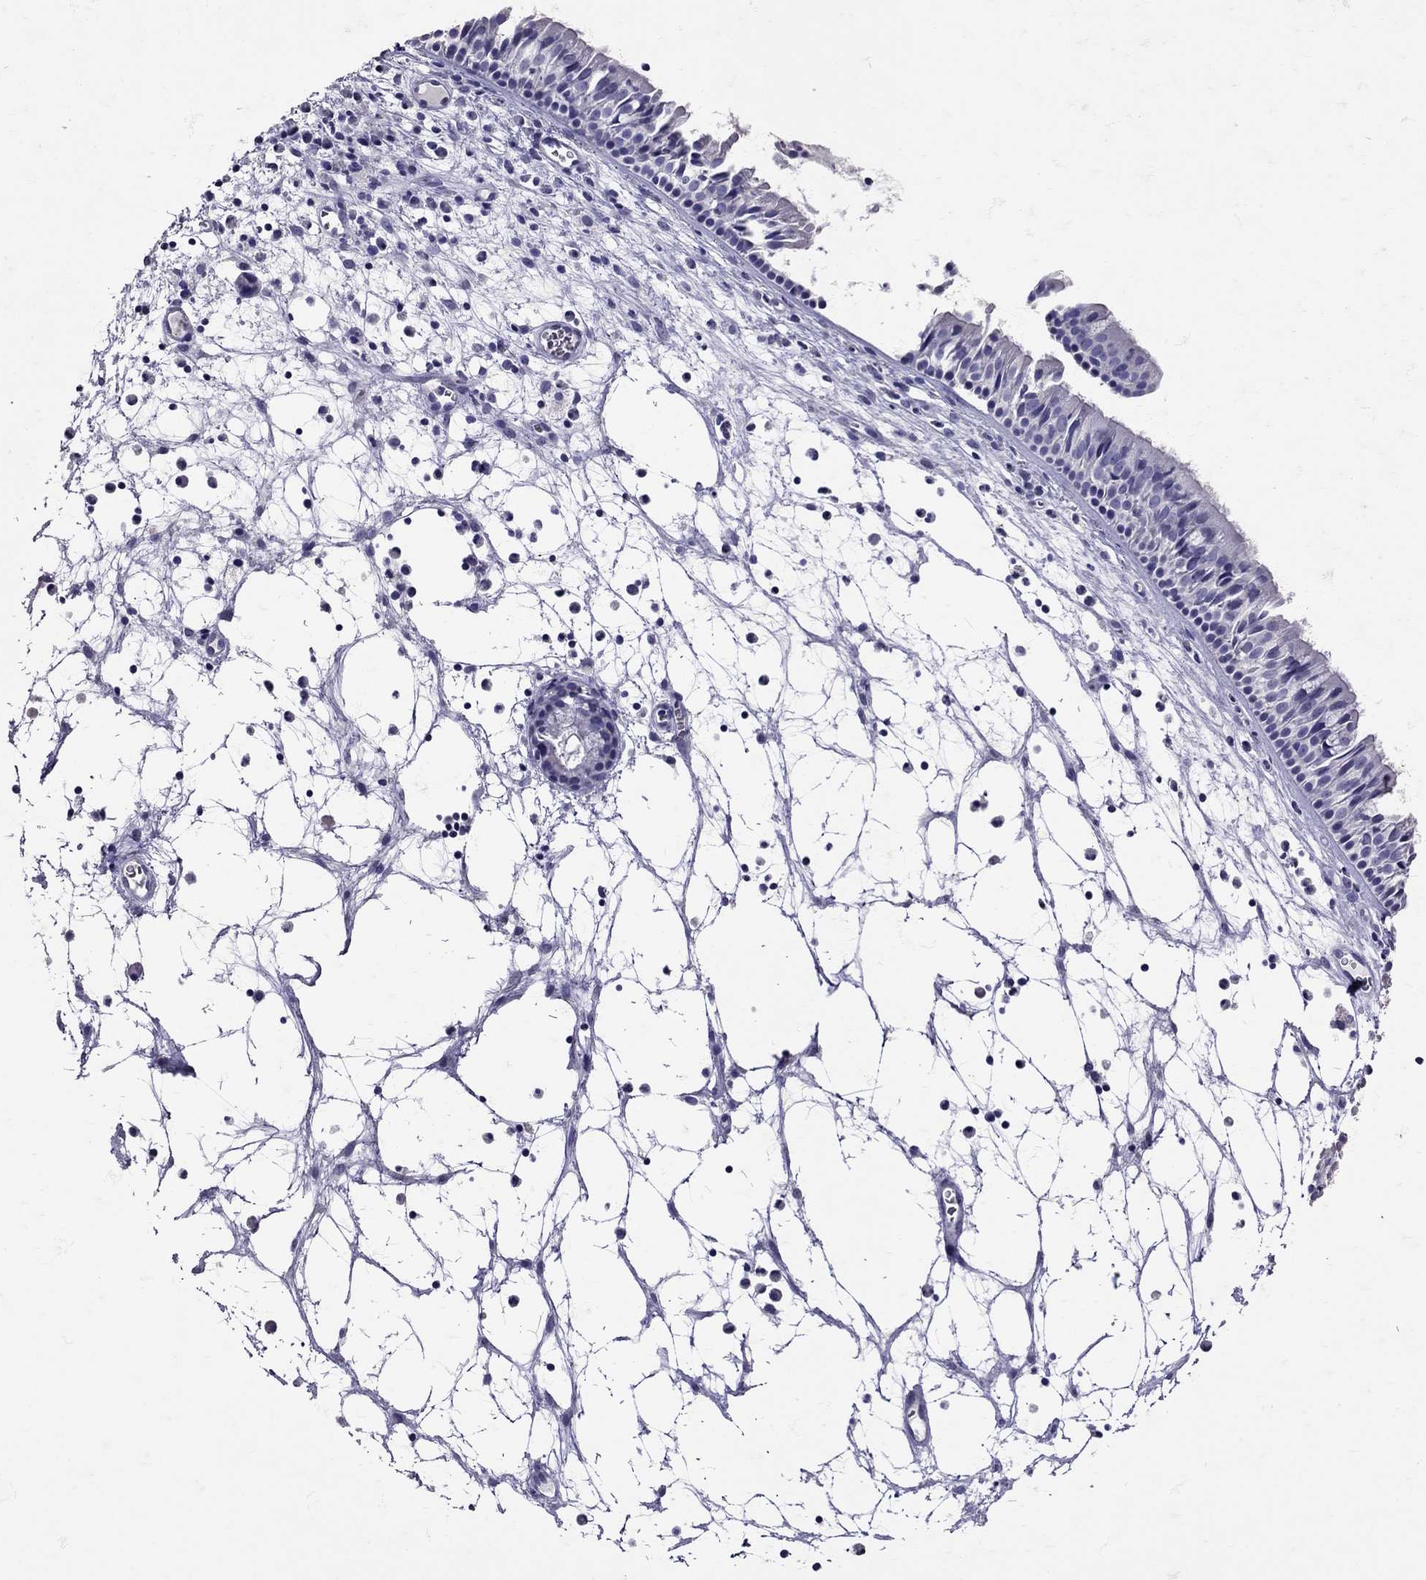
{"staining": {"intensity": "negative", "quantity": "none", "location": "none"}, "tissue": "nasopharynx", "cell_type": "Respiratory epithelial cells", "image_type": "normal", "snomed": [{"axis": "morphology", "description": "Normal tissue, NOS"}, {"axis": "topography", "description": "Nasopharynx"}], "caption": "IHC of unremarkable nasopharynx exhibits no positivity in respiratory epithelial cells. The staining is performed using DAB brown chromogen with nuclei counter-stained in using hematoxylin.", "gene": "SST", "patient": {"sex": "male", "age": 83}}